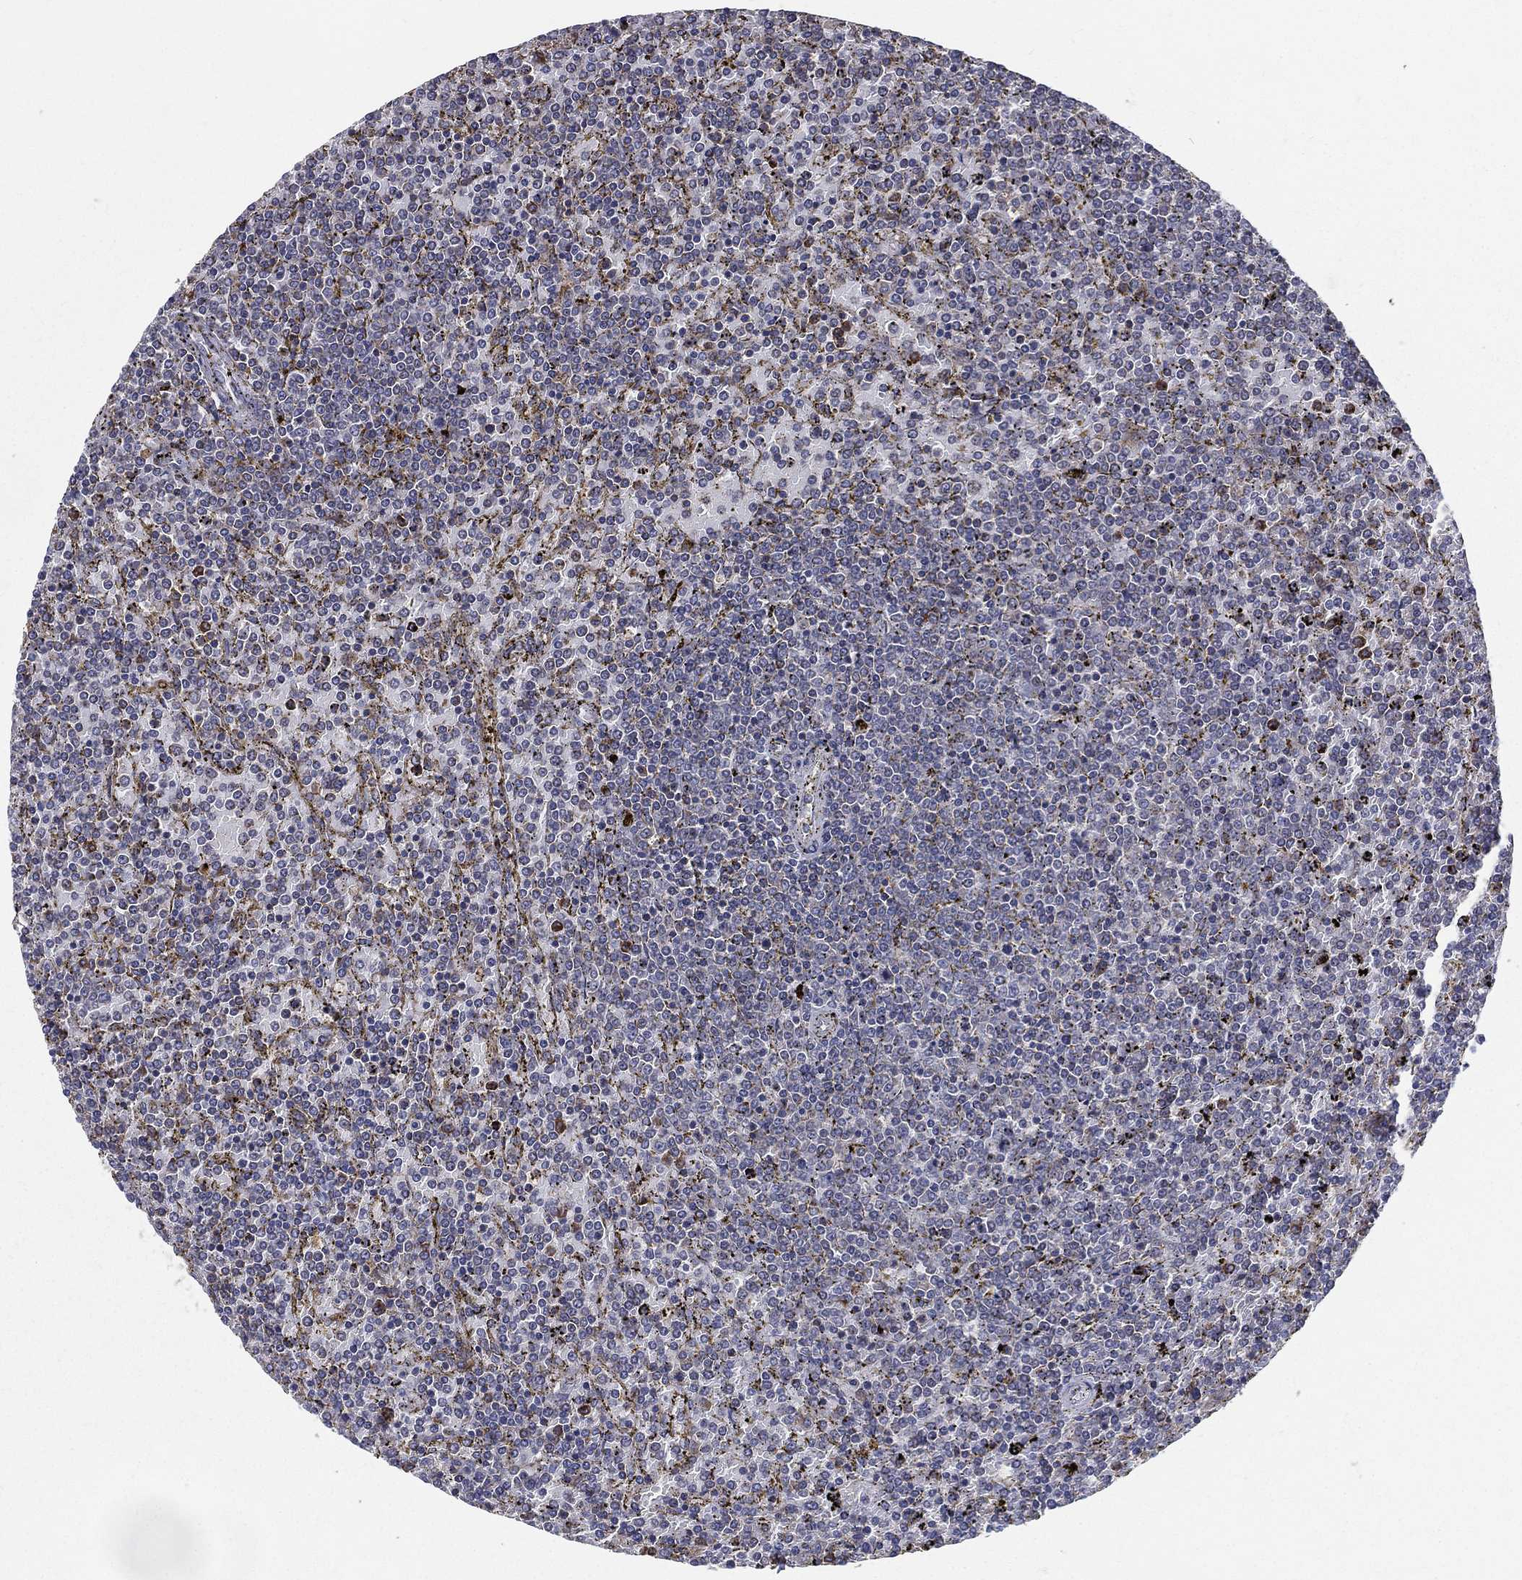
{"staining": {"intensity": "negative", "quantity": "none", "location": "none"}, "tissue": "lymphoma", "cell_type": "Tumor cells", "image_type": "cancer", "snomed": [{"axis": "morphology", "description": "Malignant lymphoma, non-Hodgkin's type, Low grade"}, {"axis": "topography", "description": "Spleen"}], "caption": "Lymphoma stained for a protein using immunohistochemistry displays no expression tumor cells.", "gene": "EVI2B", "patient": {"sex": "female", "age": 77}}